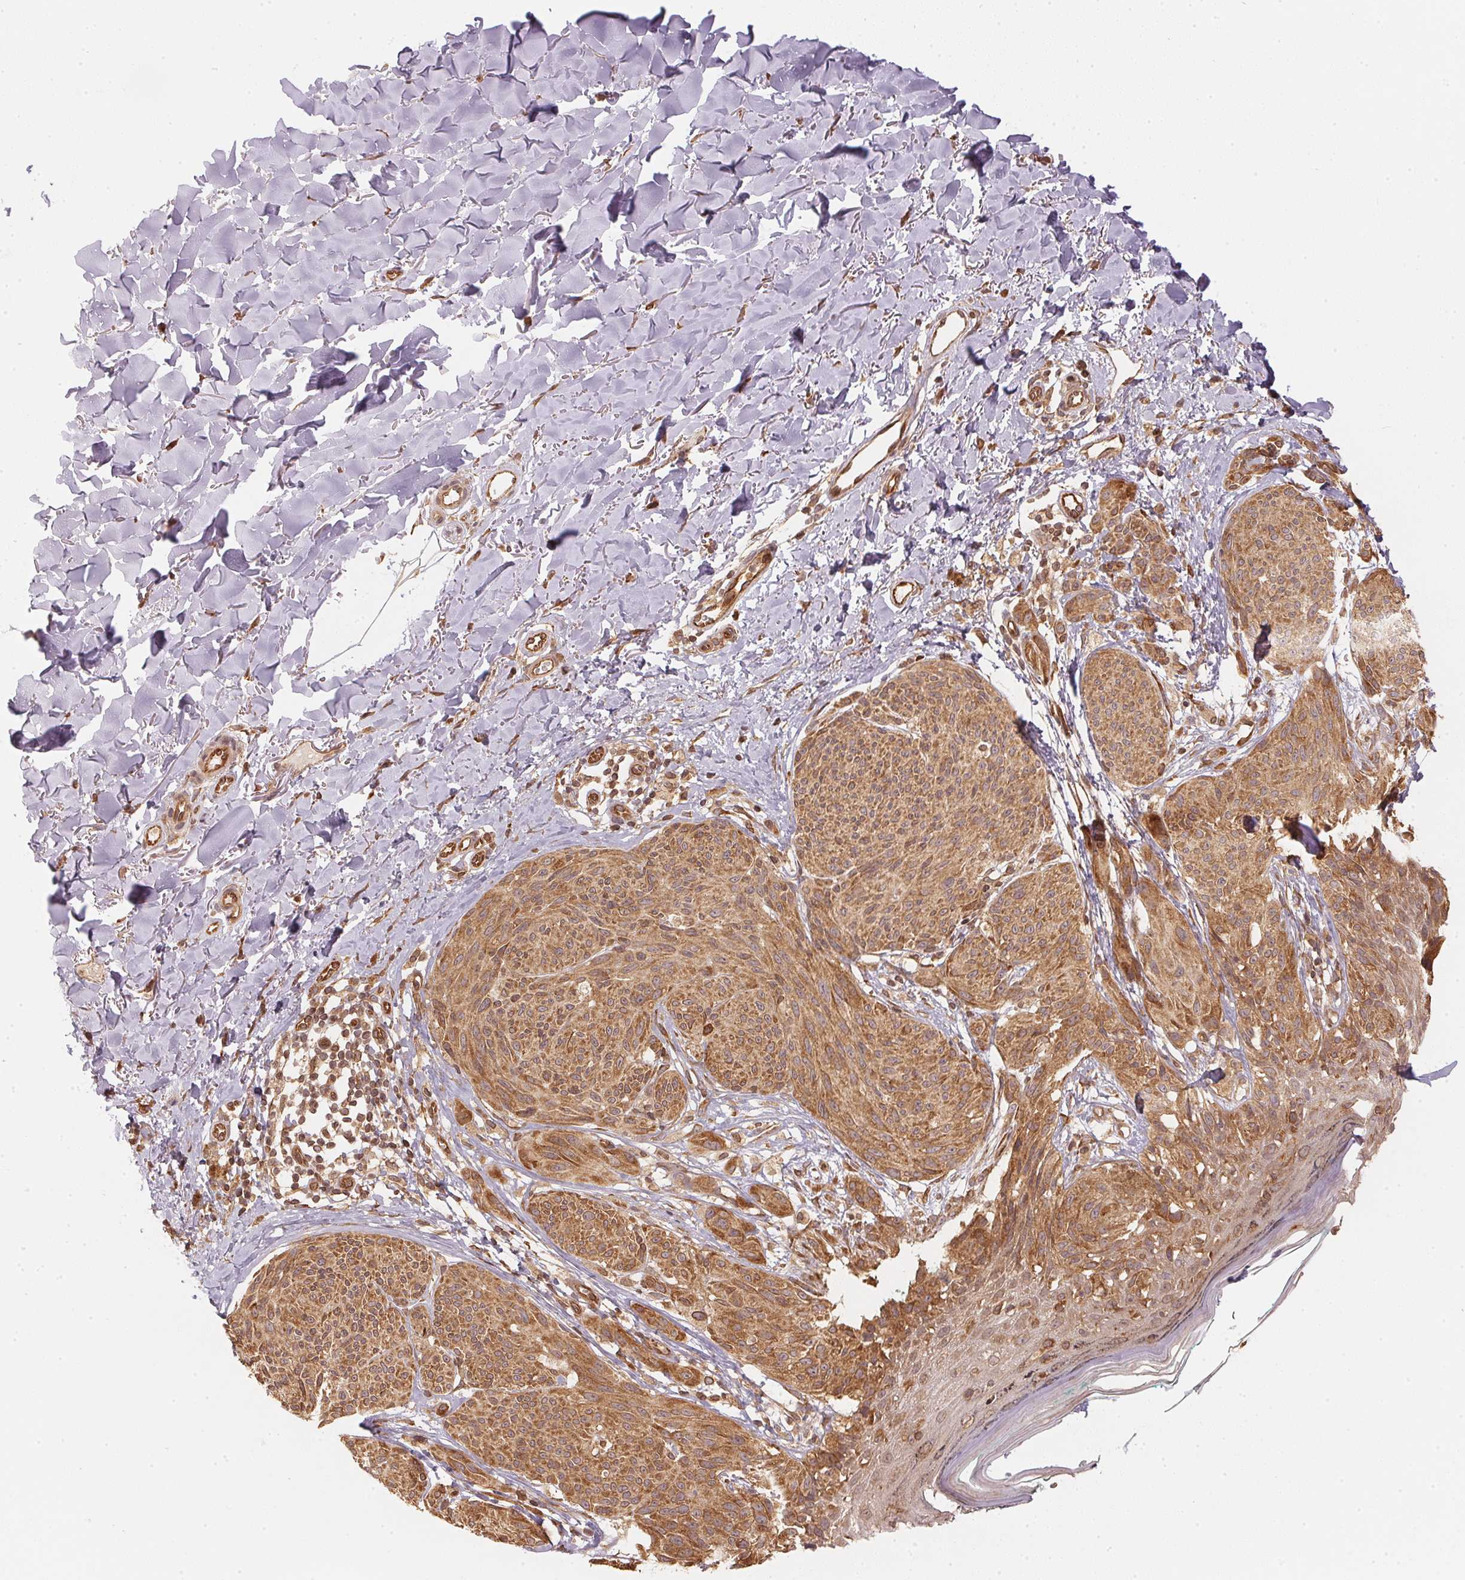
{"staining": {"intensity": "moderate", "quantity": ">75%", "location": "cytoplasmic/membranous"}, "tissue": "melanoma", "cell_type": "Tumor cells", "image_type": "cancer", "snomed": [{"axis": "morphology", "description": "Malignant melanoma, NOS"}, {"axis": "topography", "description": "Skin"}], "caption": "Moderate cytoplasmic/membranous protein positivity is identified in about >75% of tumor cells in melanoma.", "gene": "STRN4", "patient": {"sex": "female", "age": 87}}